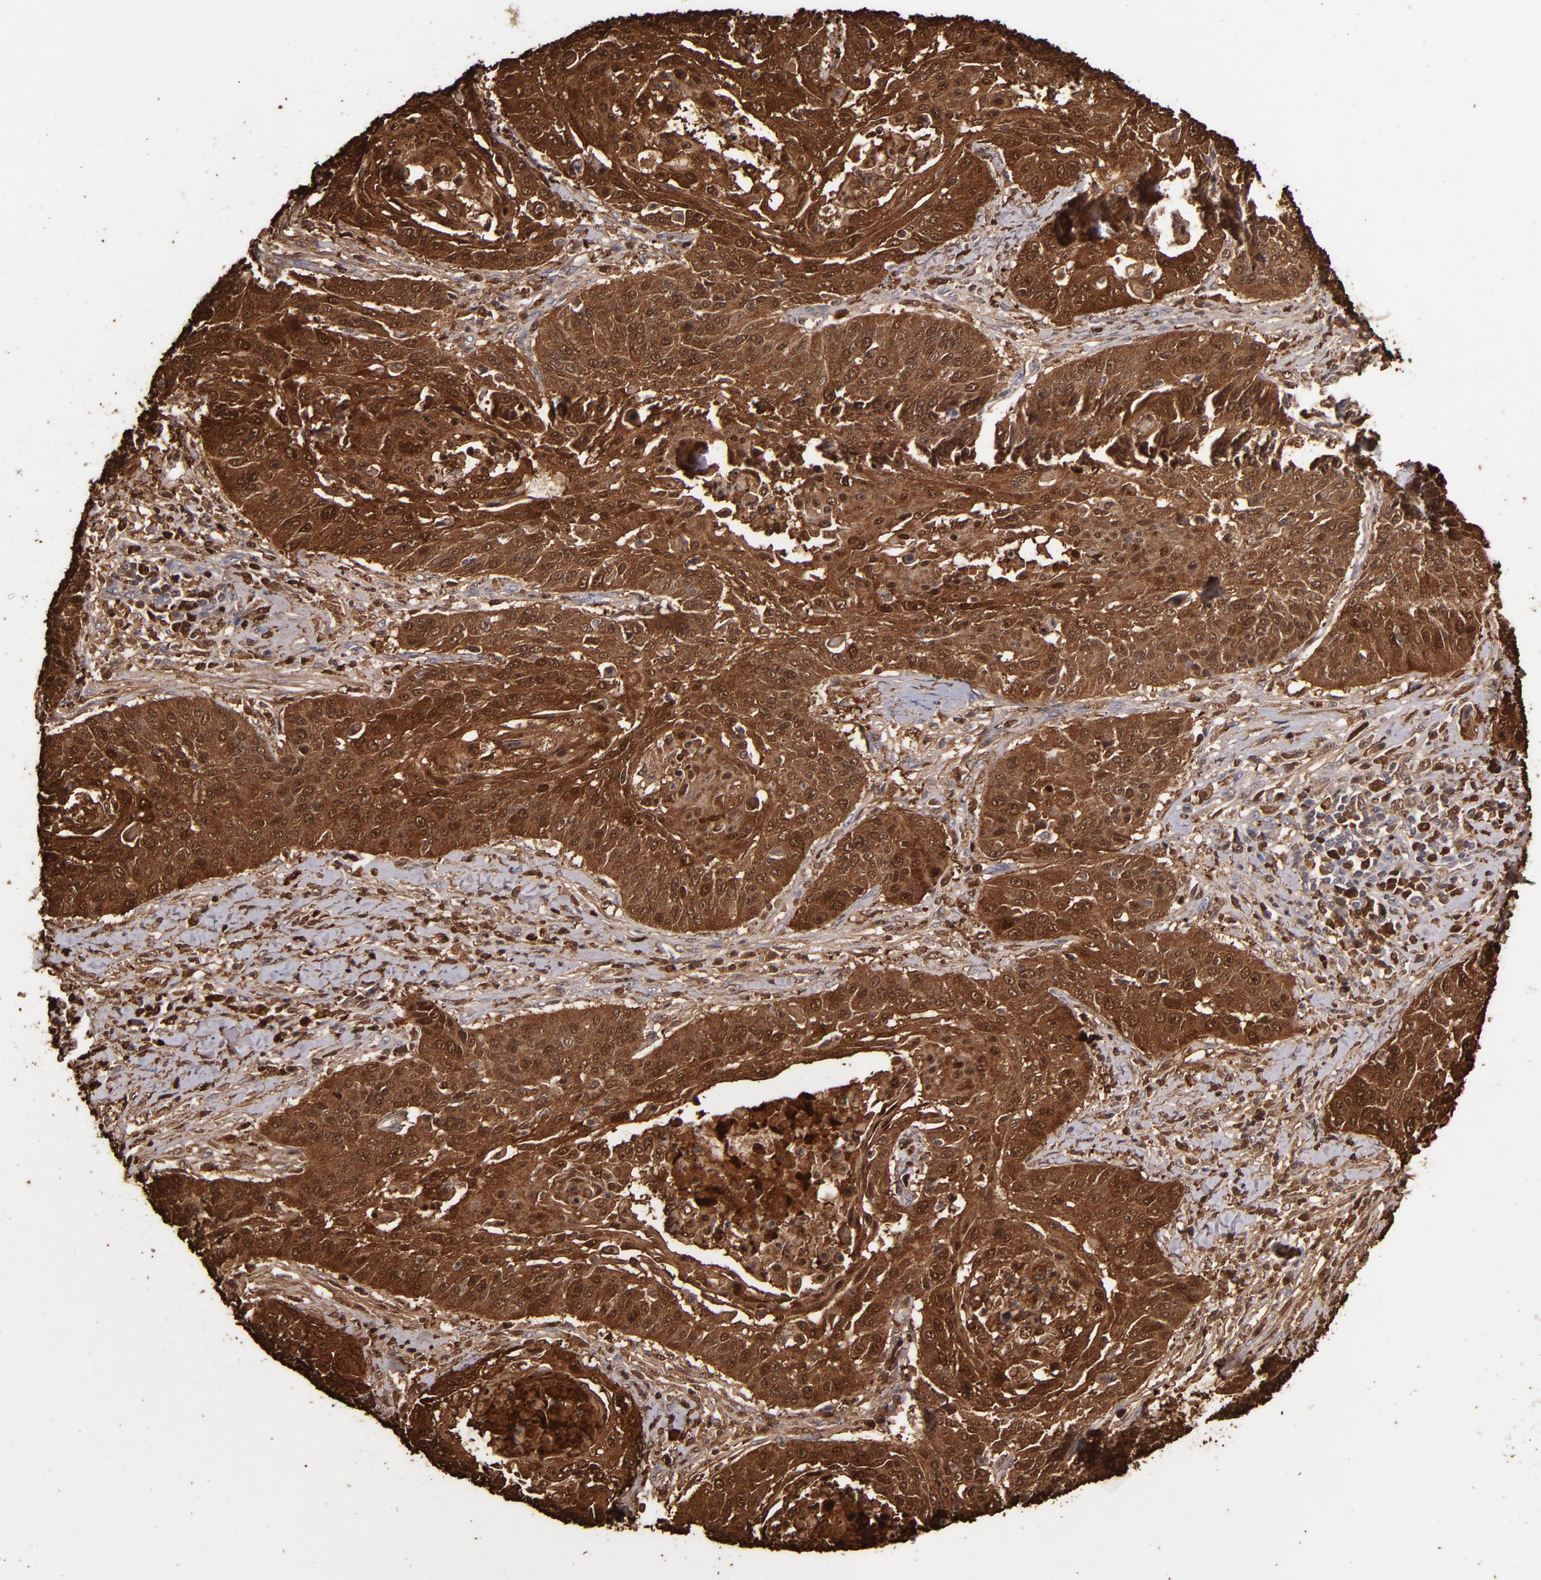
{"staining": {"intensity": "strong", "quantity": ">75%", "location": "cytoplasmic/membranous,nuclear"}, "tissue": "cervical cancer", "cell_type": "Tumor cells", "image_type": "cancer", "snomed": [{"axis": "morphology", "description": "Squamous cell carcinoma, NOS"}, {"axis": "topography", "description": "Cervix"}], "caption": "The immunohistochemical stain shows strong cytoplasmic/membranous and nuclear positivity in tumor cells of squamous cell carcinoma (cervical) tissue.", "gene": "S100A2", "patient": {"sex": "female", "age": 64}}